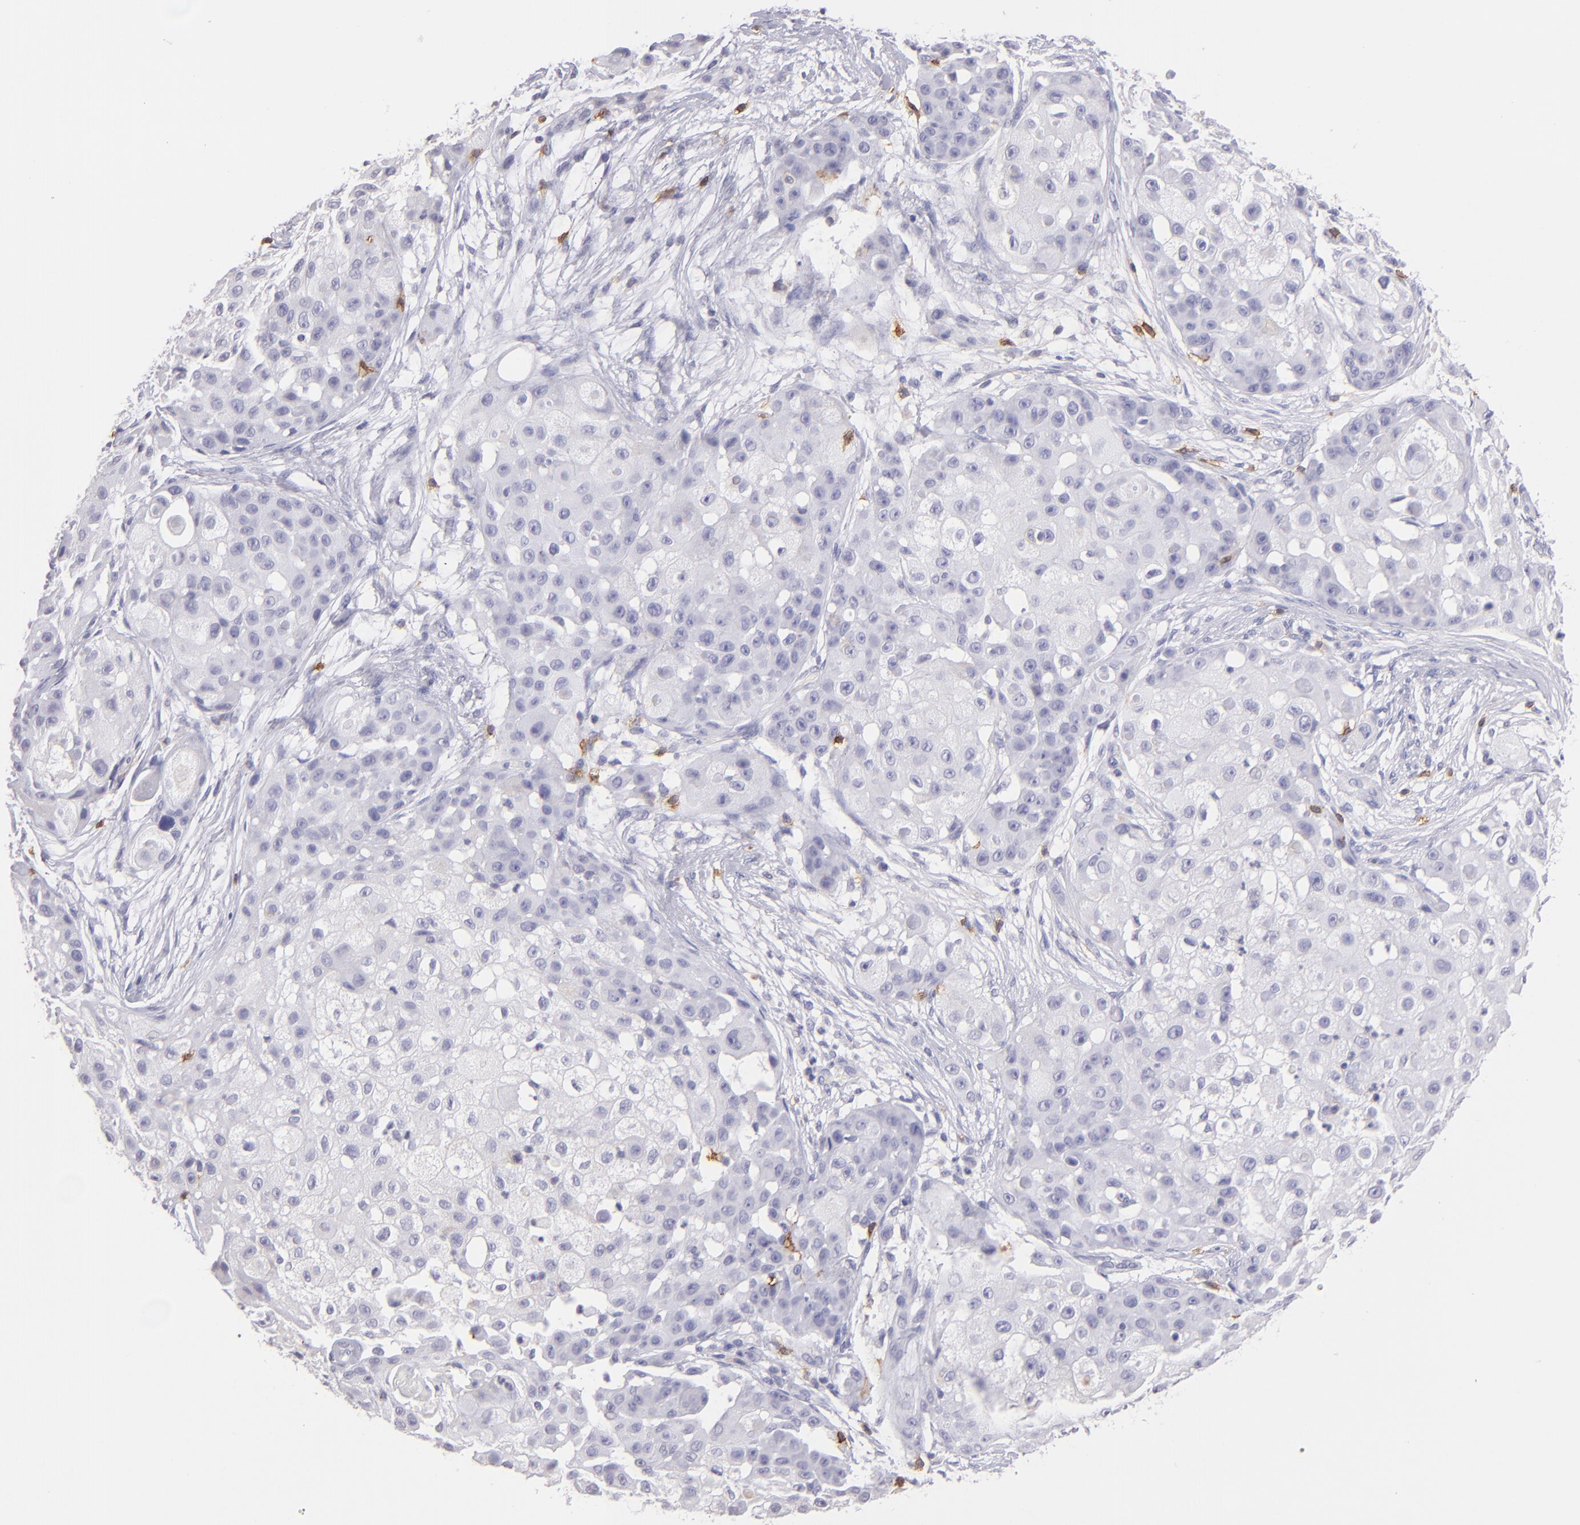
{"staining": {"intensity": "negative", "quantity": "none", "location": "none"}, "tissue": "skin cancer", "cell_type": "Tumor cells", "image_type": "cancer", "snomed": [{"axis": "morphology", "description": "Squamous cell carcinoma, NOS"}, {"axis": "topography", "description": "Skin"}], "caption": "The image displays no staining of tumor cells in squamous cell carcinoma (skin). The staining is performed using DAB brown chromogen with nuclei counter-stained in using hematoxylin.", "gene": "IL2RA", "patient": {"sex": "female", "age": 57}}